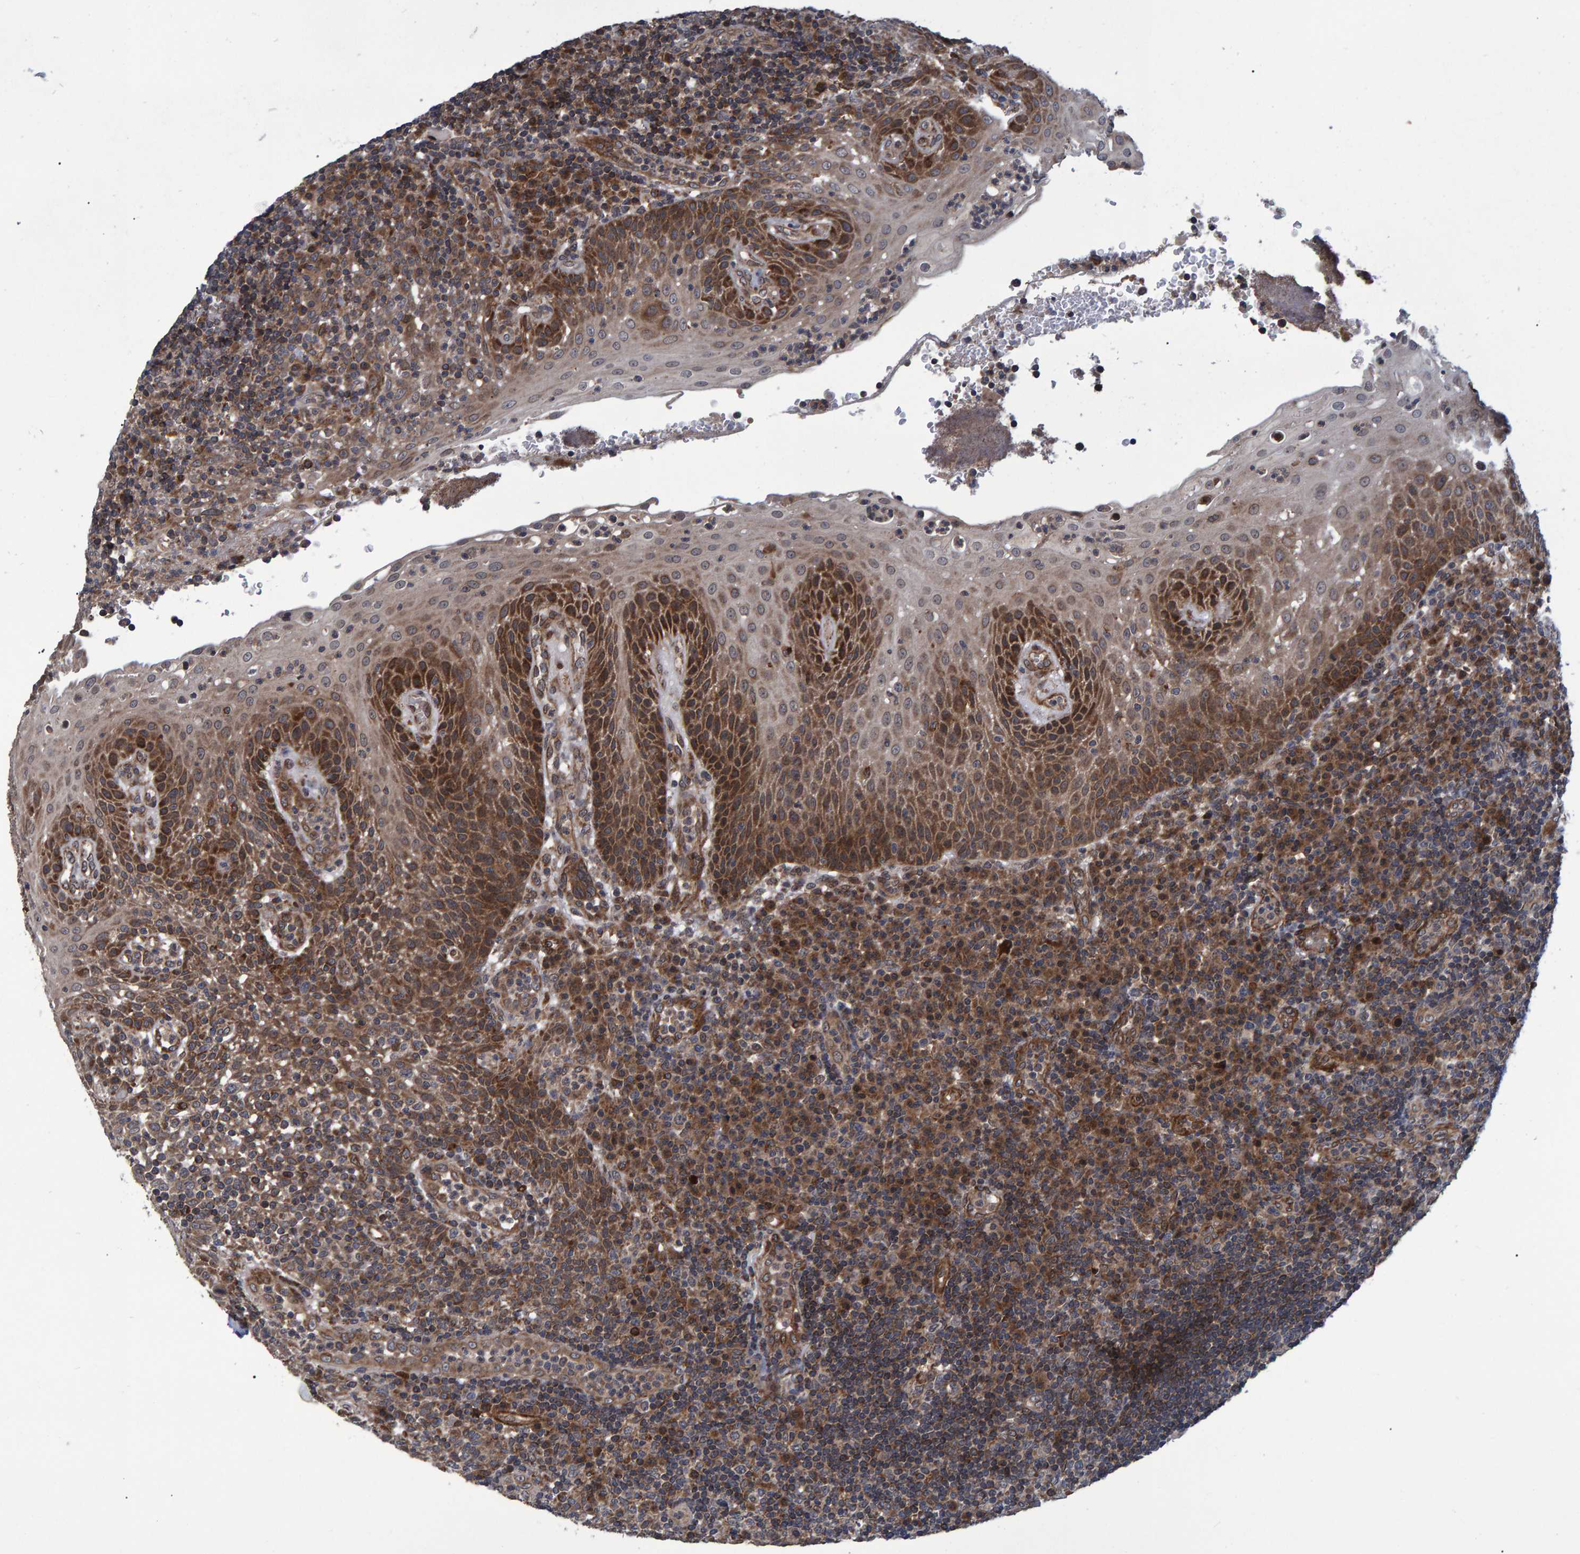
{"staining": {"intensity": "moderate", "quantity": "<25%", "location": "cytoplasmic/membranous"}, "tissue": "tonsil", "cell_type": "Germinal center cells", "image_type": "normal", "snomed": [{"axis": "morphology", "description": "Normal tissue, NOS"}, {"axis": "topography", "description": "Tonsil"}], "caption": "An IHC histopathology image of normal tissue is shown. Protein staining in brown highlights moderate cytoplasmic/membranous positivity in tonsil within germinal center cells.", "gene": "ATP6V1H", "patient": {"sex": "female", "age": 40}}